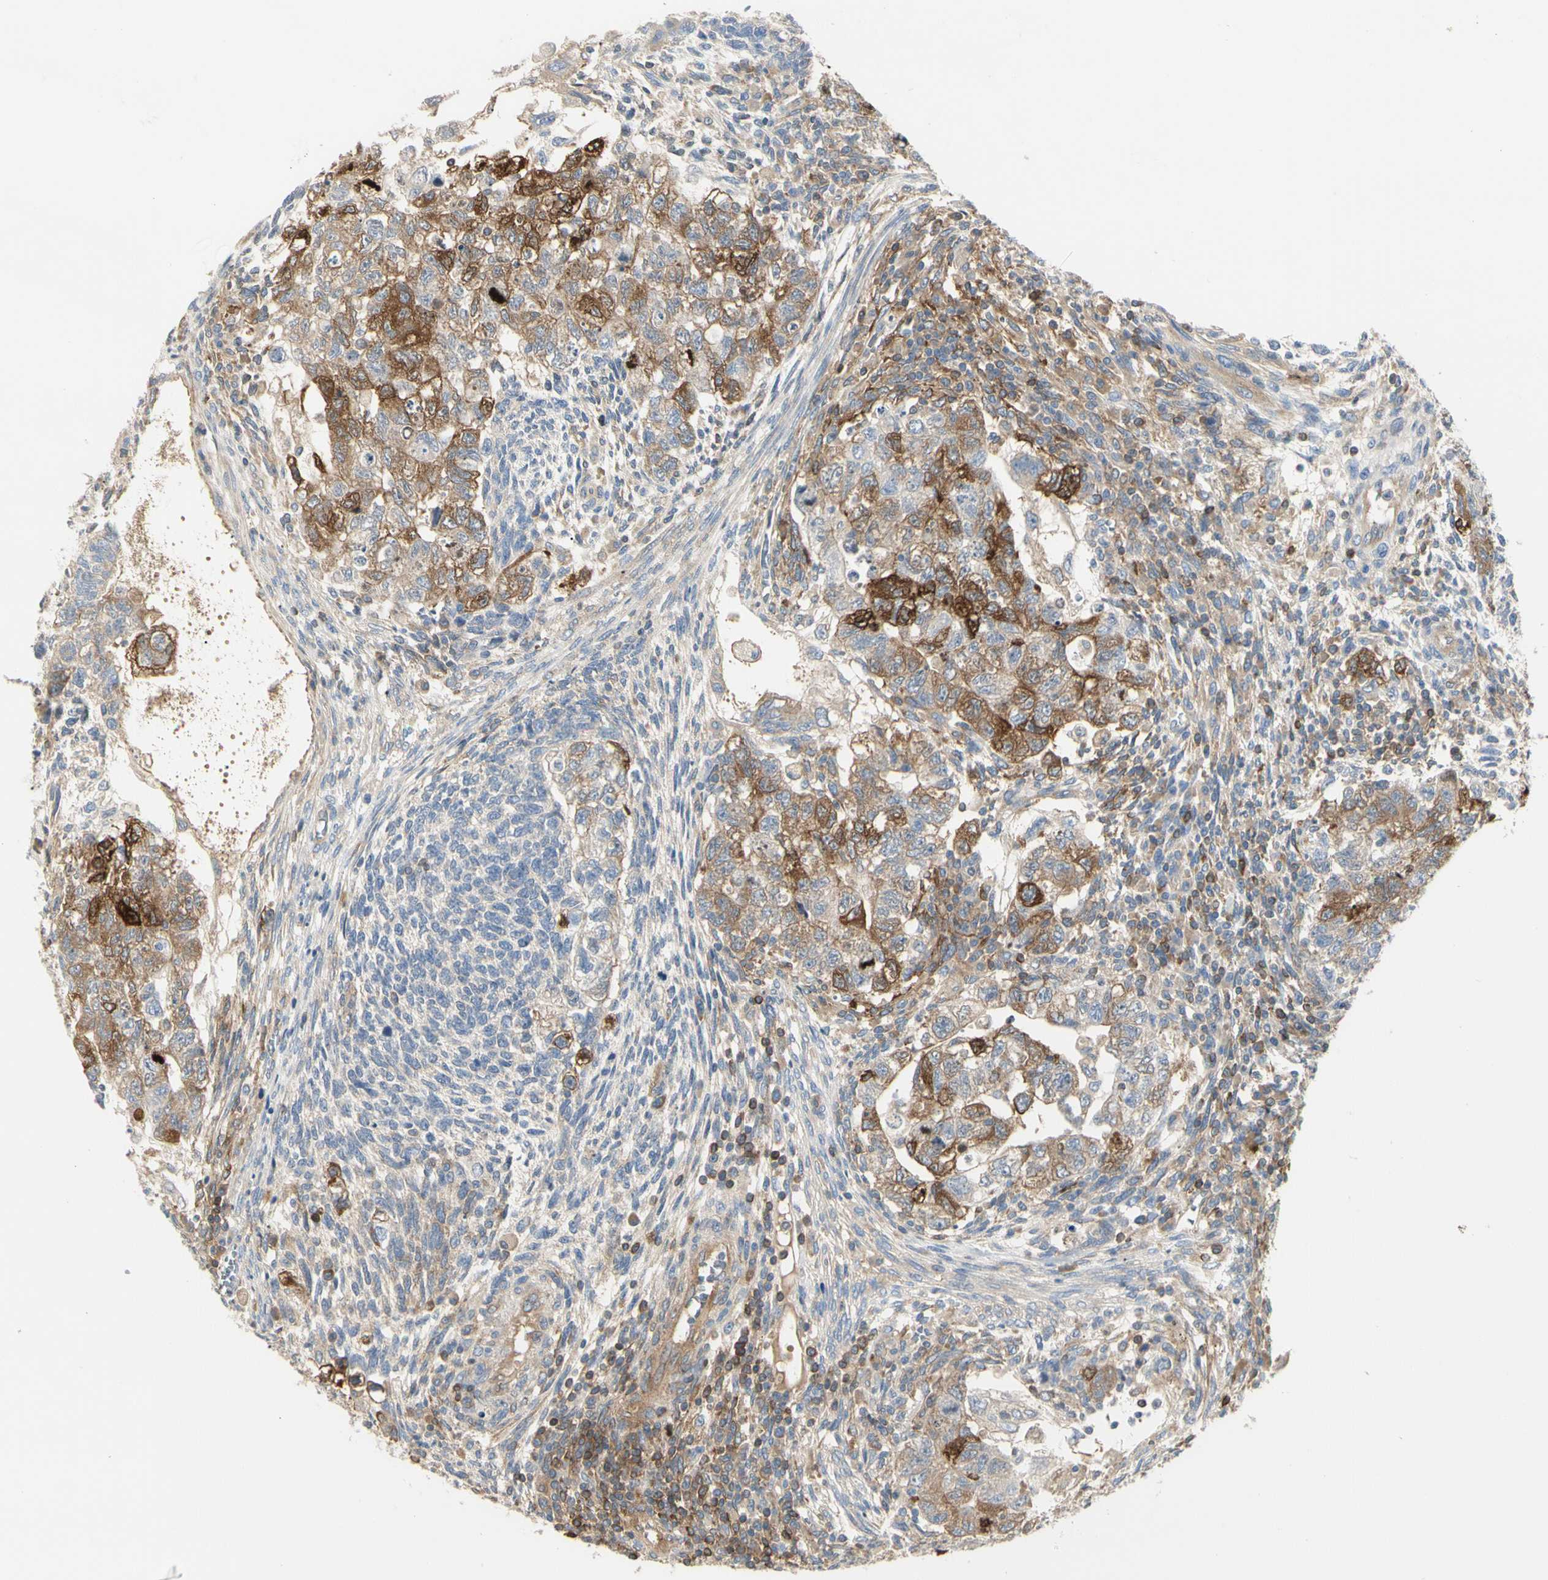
{"staining": {"intensity": "strong", "quantity": ">75%", "location": "cytoplasmic/membranous"}, "tissue": "testis cancer", "cell_type": "Tumor cells", "image_type": "cancer", "snomed": [{"axis": "morphology", "description": "Normal tissue, NOS"}, {"axis": "morphology", "description": "Carcinoma, Embryonal, NOS"}, {"axis": "topography", "description": "Testis"}], "caption": "Protein staining displays strong cytoplasmic/membranous positivity in about >75% of tumor cells in testis embryonal carcinoma.", "gene": "NFKB2", "patient": {"sex": "male", "age": 36}}